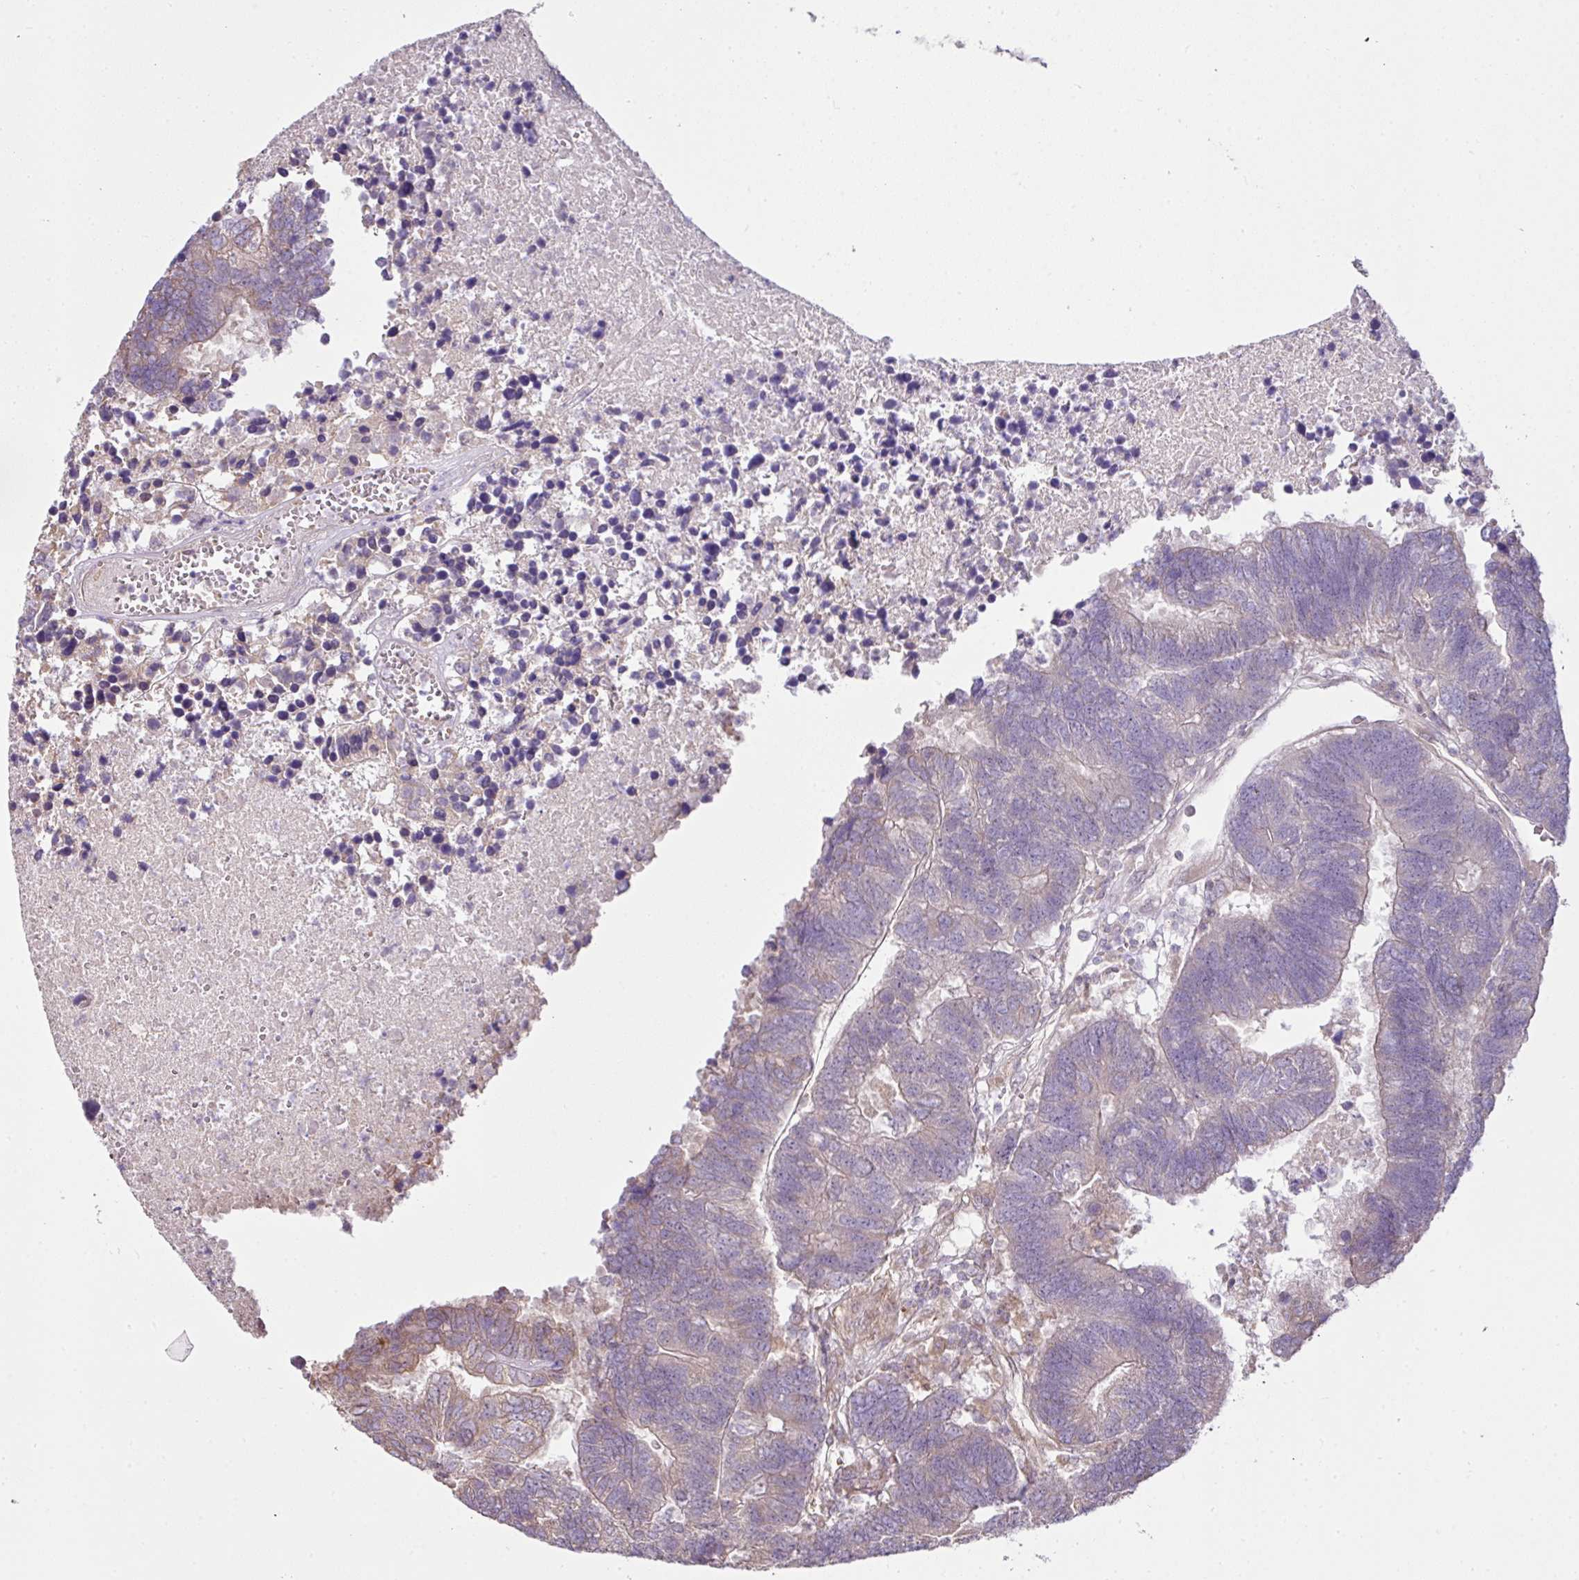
{"staining": {"intensity": "negative", "quantity": "none", "location": "none"}, "tissue": "colorectal cancer", "cell_type": "Tumor cells", "image_type": "cancer", "snomed": [{"axis": "morphology", "description": "Adenocarcinoma, NOS"}, {"axis": "topography", "description": "Colon"}], "caption": "Immunohistochemistry image of neoplastic tissue: colorectal cancer stained with DAB displays no significant protein expression in tumor cells. (IHC, brightfield microscopy, high magnification).", "gene": "COX18", "patient": {"sex": "female", "age": 48}}